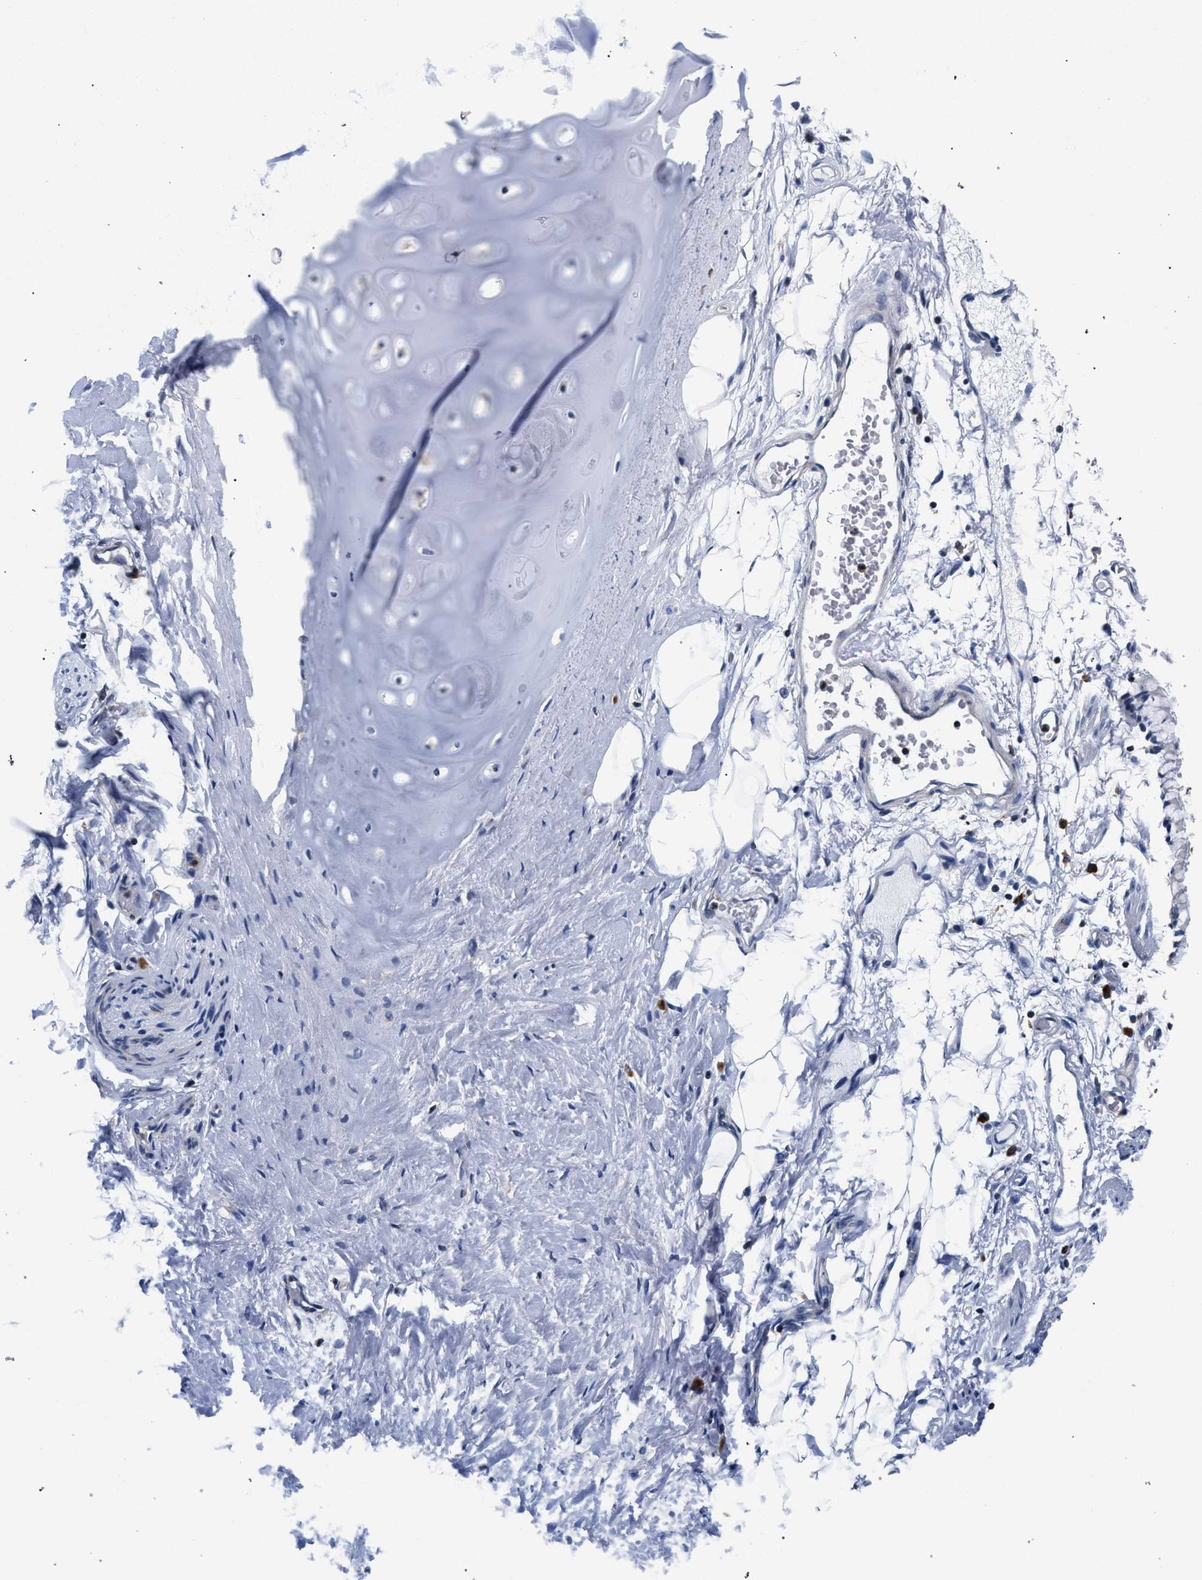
{"staining": {"intensity": "negative", "quantity": "none", "location": "none"}, "tissue": "adipose tissue", "cell_type": "Adipocytes", "image_type": "normal", "snomed": [{"axis": "morphology", "description": "Normal tissue, NOS"}, {"axis": "topography", "description": "Cartilage tissue"}, {"axis": "topography", "description": "Bronchus"}], "caption": "A photomicrograph of adipose tissue stained for a protein reveals no brown staining in adipocytes. The staining was performed using DAB (3,3'-diaminobenzidine) to visualize the protein expression in brown, while the nuclei were stained in blue with hematoxylin (Magnification: 20x).", "gene": "LASP1", "patient": {"sex": "female", "age": 73}}